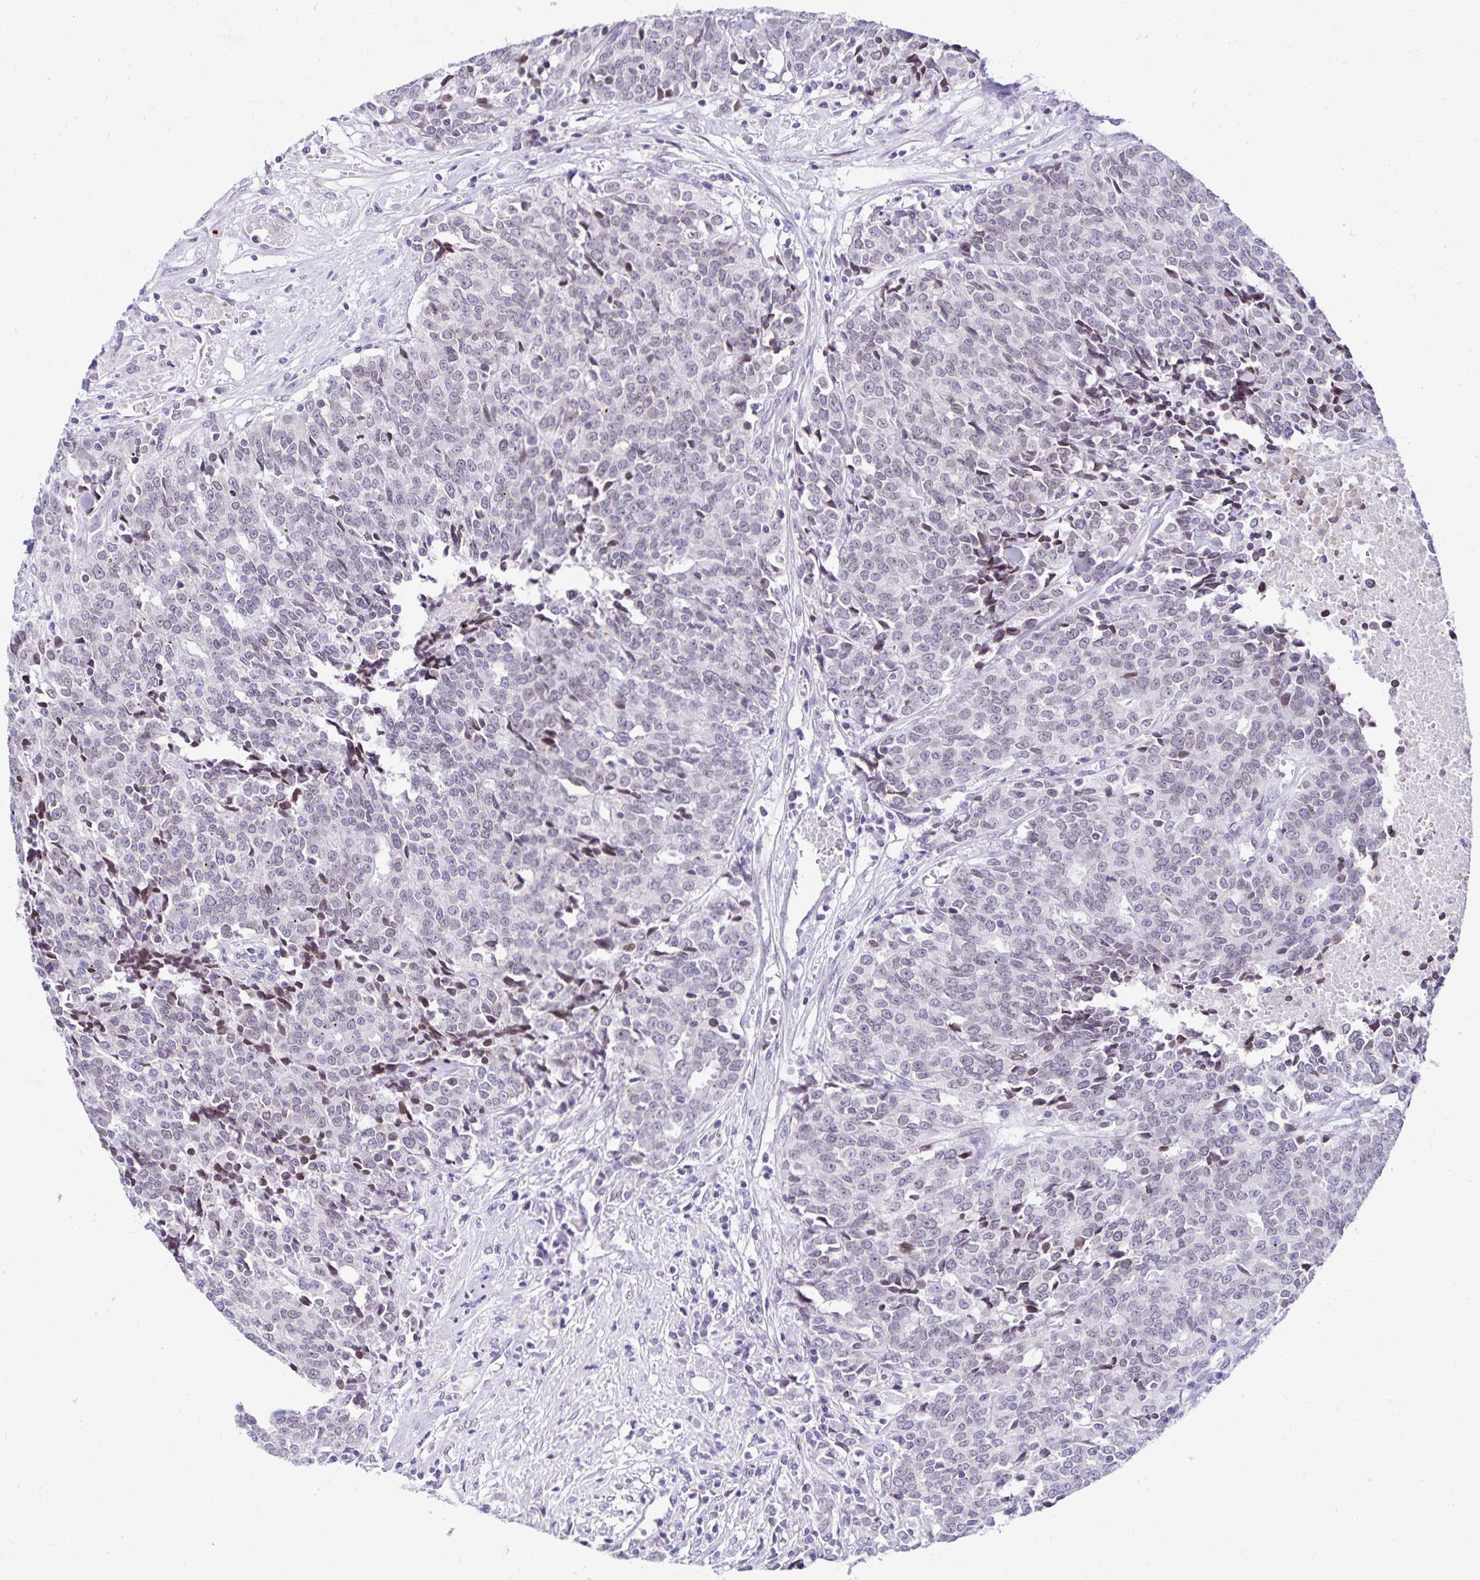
{"staining": {"intensity": "negative", "quantity": "none", "location": "none"}, "tissue": "prostate cancer", "cell_type": "Tumor cells", "image_type": "cancer", "snomed": [{"axis": "morphology", "description": "Adenocarcinoma, High grade"}, {"axis": "topography", "description": "Prostate and seminal vesicle, NOS"}], "caption": "This is an IHC micrograph of human high-grade adenocarcinoma (prostate). There is no staining in tumor cells.", "gene": "FAM166C", "patient": {"sex": "male", "age": 60}}